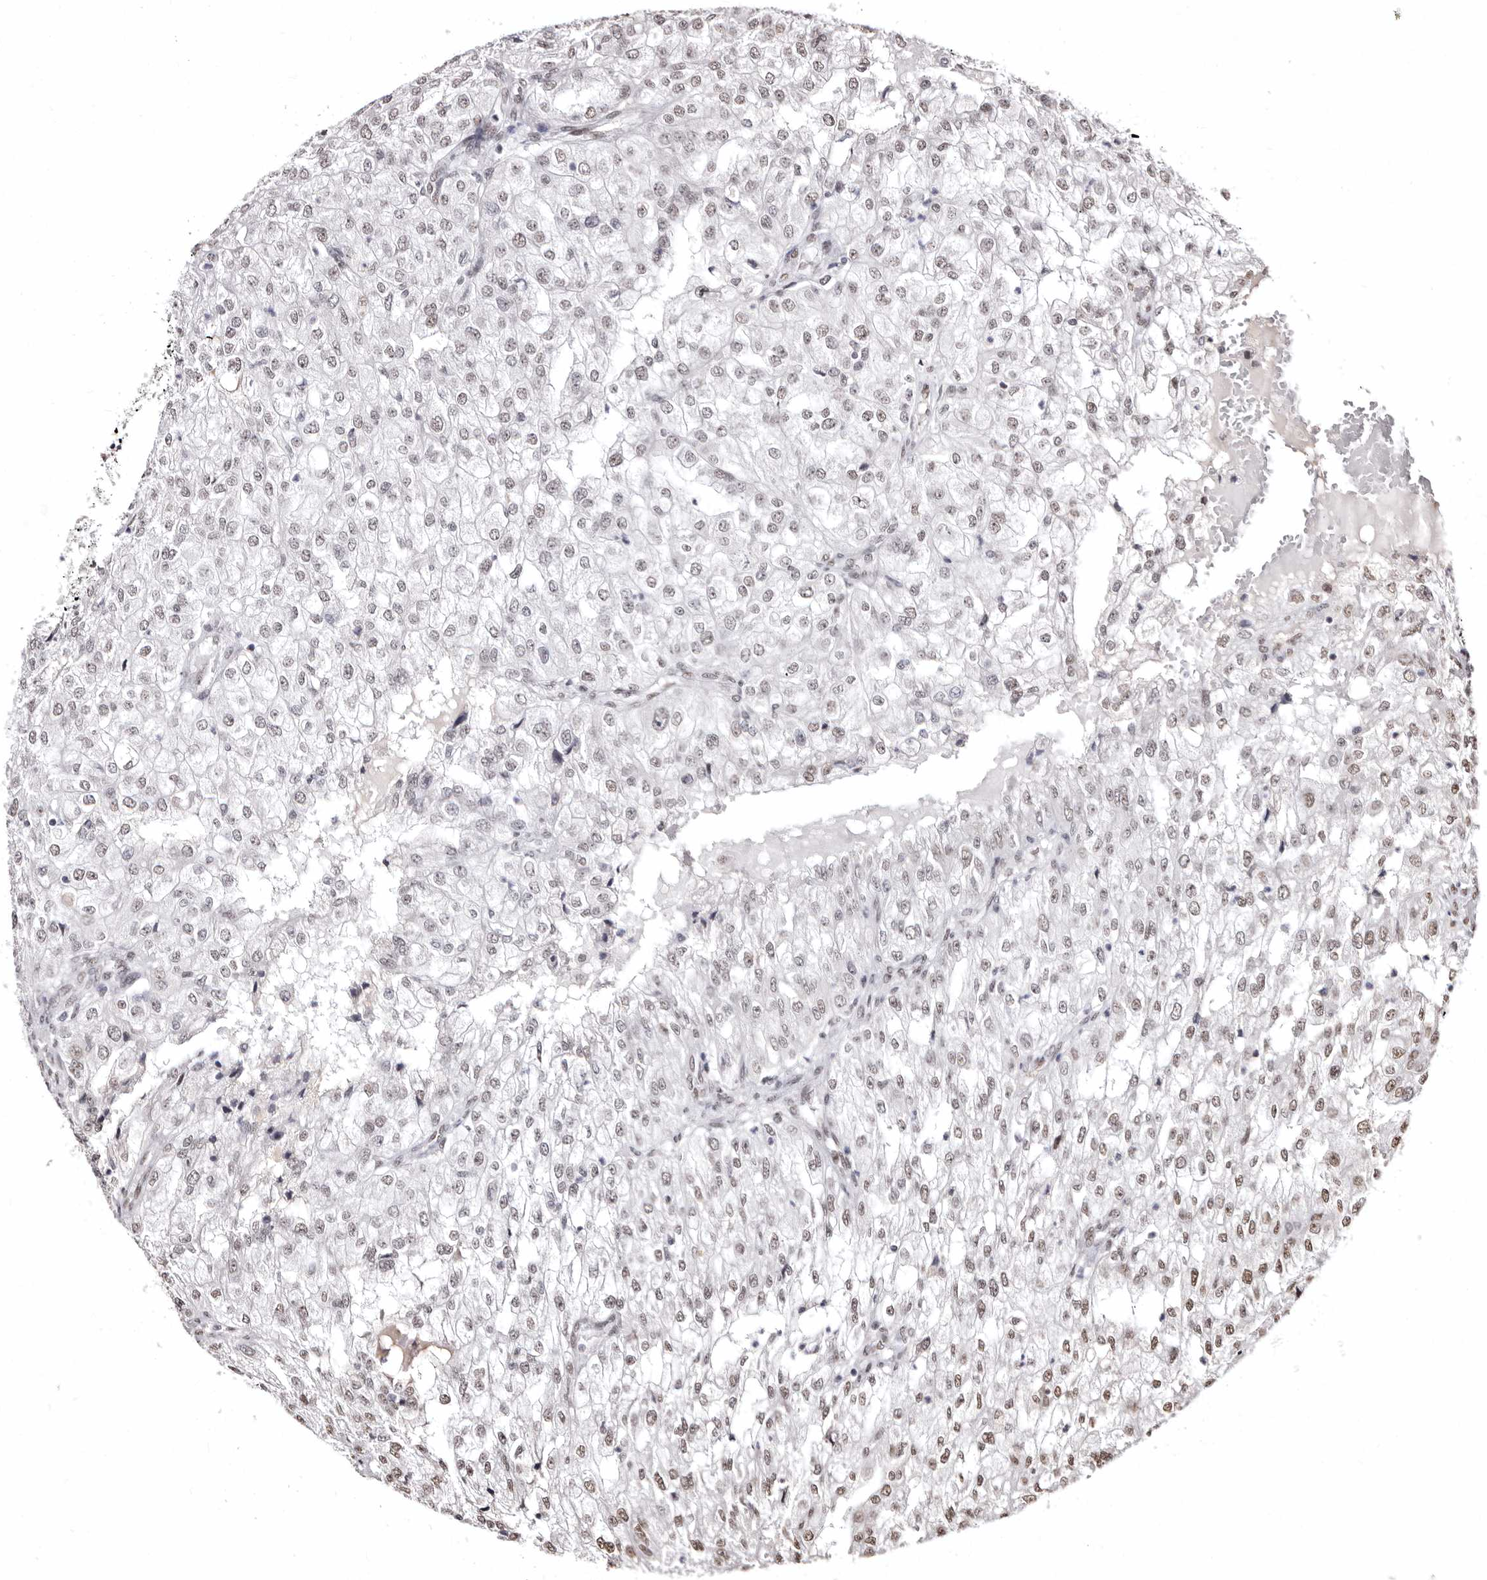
{"staining": {"intensity": "weak", "quantity": ">75%", "location": "nuclear"}, "tissue": "renal cancer", "cell_type": "Tumor cells", "image_type": "cancer", "snomed": [{"axis": "morphology", "description": "Adenocarcinoma, NOS"}, {"axis": "topography", "description": "Kidney"}], "caption": "An immunohistochemistry (IHC) histopathology image of neoplastic tissue is shown. Protein staining in brown labels weak nuclear positivity in renal cancer (adenocarcinoma) within tumor cells.", "gene": "ANAPC11", "patient": {"sex": "female", "age": 54}}